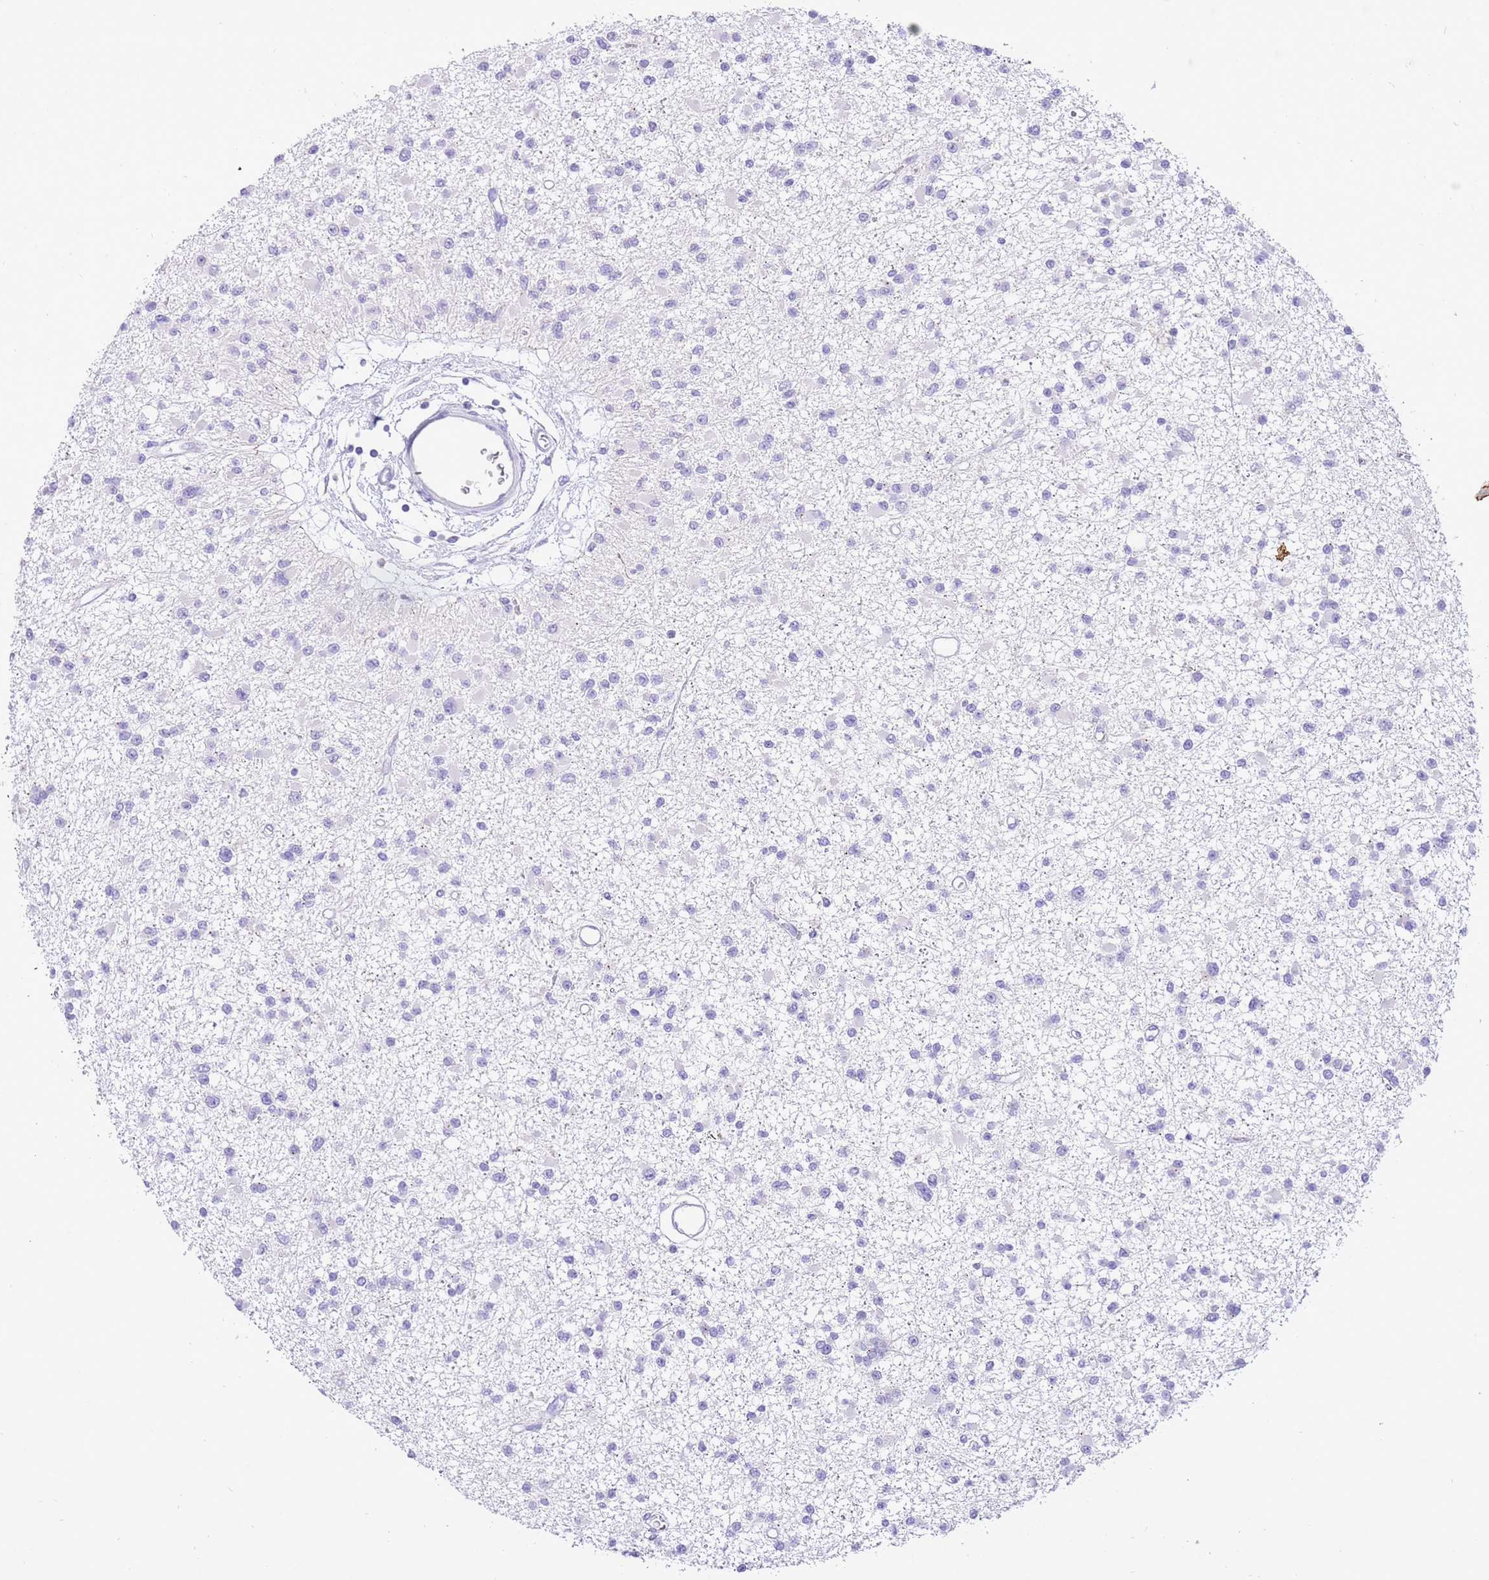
{"staining": {"intensity": "negative", "quantity": "none", "location": "none"}, "tissue": "glioma", "cell_type": "Tumor cells", "image_type": "cancer", "snomed": [{"axis": "morphology", "description": "Glioma, malignant, Low grade"}, {"axis": "topography", "description": "Brain"}], "caption": "Immunohistochemistry (IHC) histopathology image of human glioma stained for a protein (brown), which shows no staining in tumor cells.", "gene": "R3HDM4", "patient": {"sex": "female", "age": 22}}